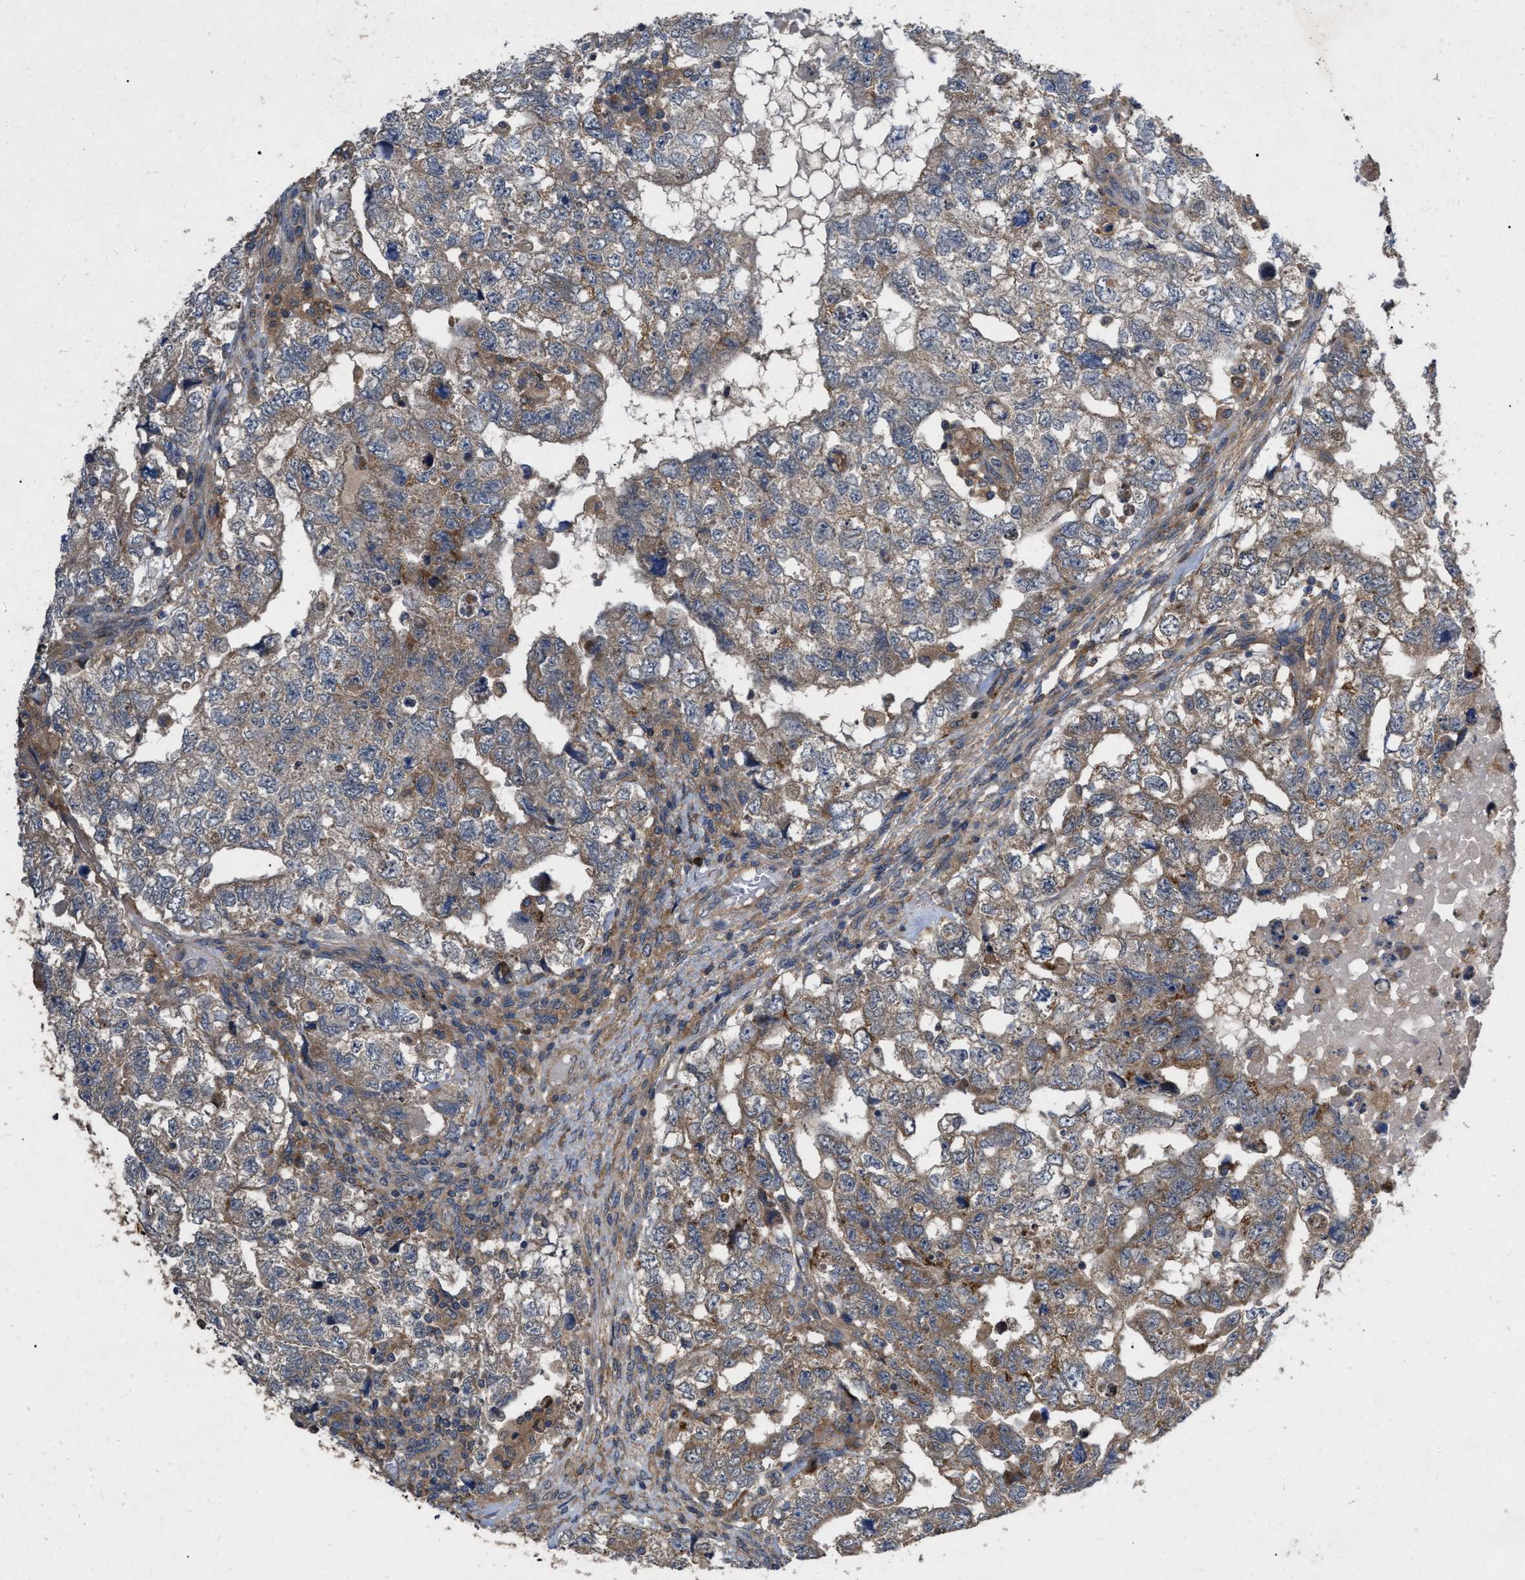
{"staining": {"intensity": "moderate", "quantity": ">75%", "location": "cytoplasmic/membranous"}, "tissue": "testis cancer", "cell_type": "Tumor cells", "image_type": "cancer", "snomed": [{"axis": "morphology", "description": "Carcinoma, Embryonal, NOS"}, {"axis": "topography", "description": "Testis"}], "caption": "Testis cancer (embryonal carcinoma) stained for a protein shows moderate cytoplasmic/membranous positivity in tumor cells.", "gene": "CDKN2C", "patient": {"sex": "male", "age": 36}}